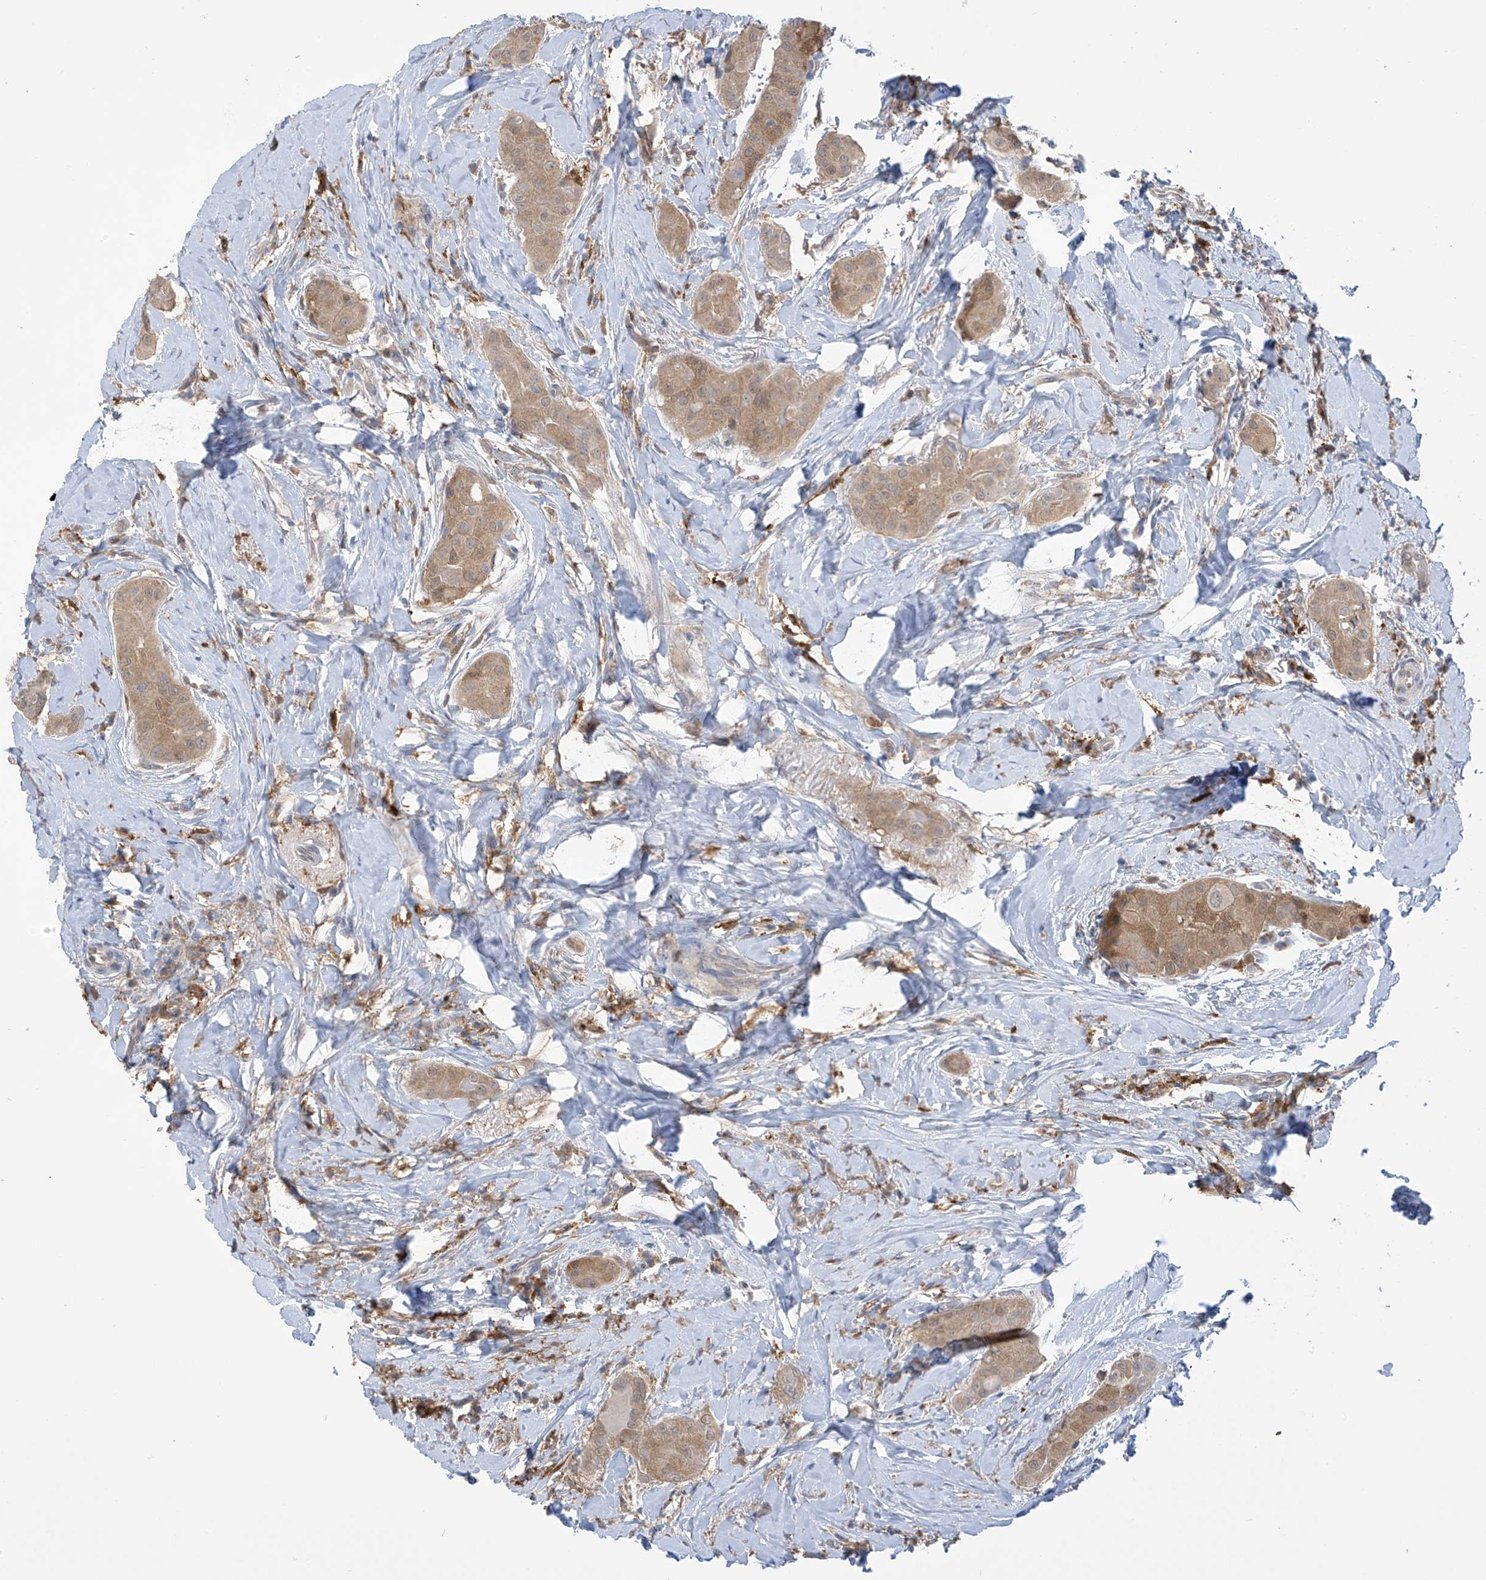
{"staining": {"intensity": "moderate", "quantity": ">75%", "location": "cytoplasmic/membranous"}, "tissue": "thyroid cancer", "cell_type": "Tumor cells", "image_type": "cancer", "snomed": [{"axis": "morphology", "description": "Papillary adenocarcinoma, NOS"}, {"axis": "topography", "description": "Thyroid gland"}], "caption": "IHC histopathology image of human thyroid cancer stained for a protein (brown), which displays medium levels of moderate cytoplasmic/membranous expression in approximately >75% of tumor cells.", "gene": "IDH1", "patient": {"sex": "male", "age": 33}}